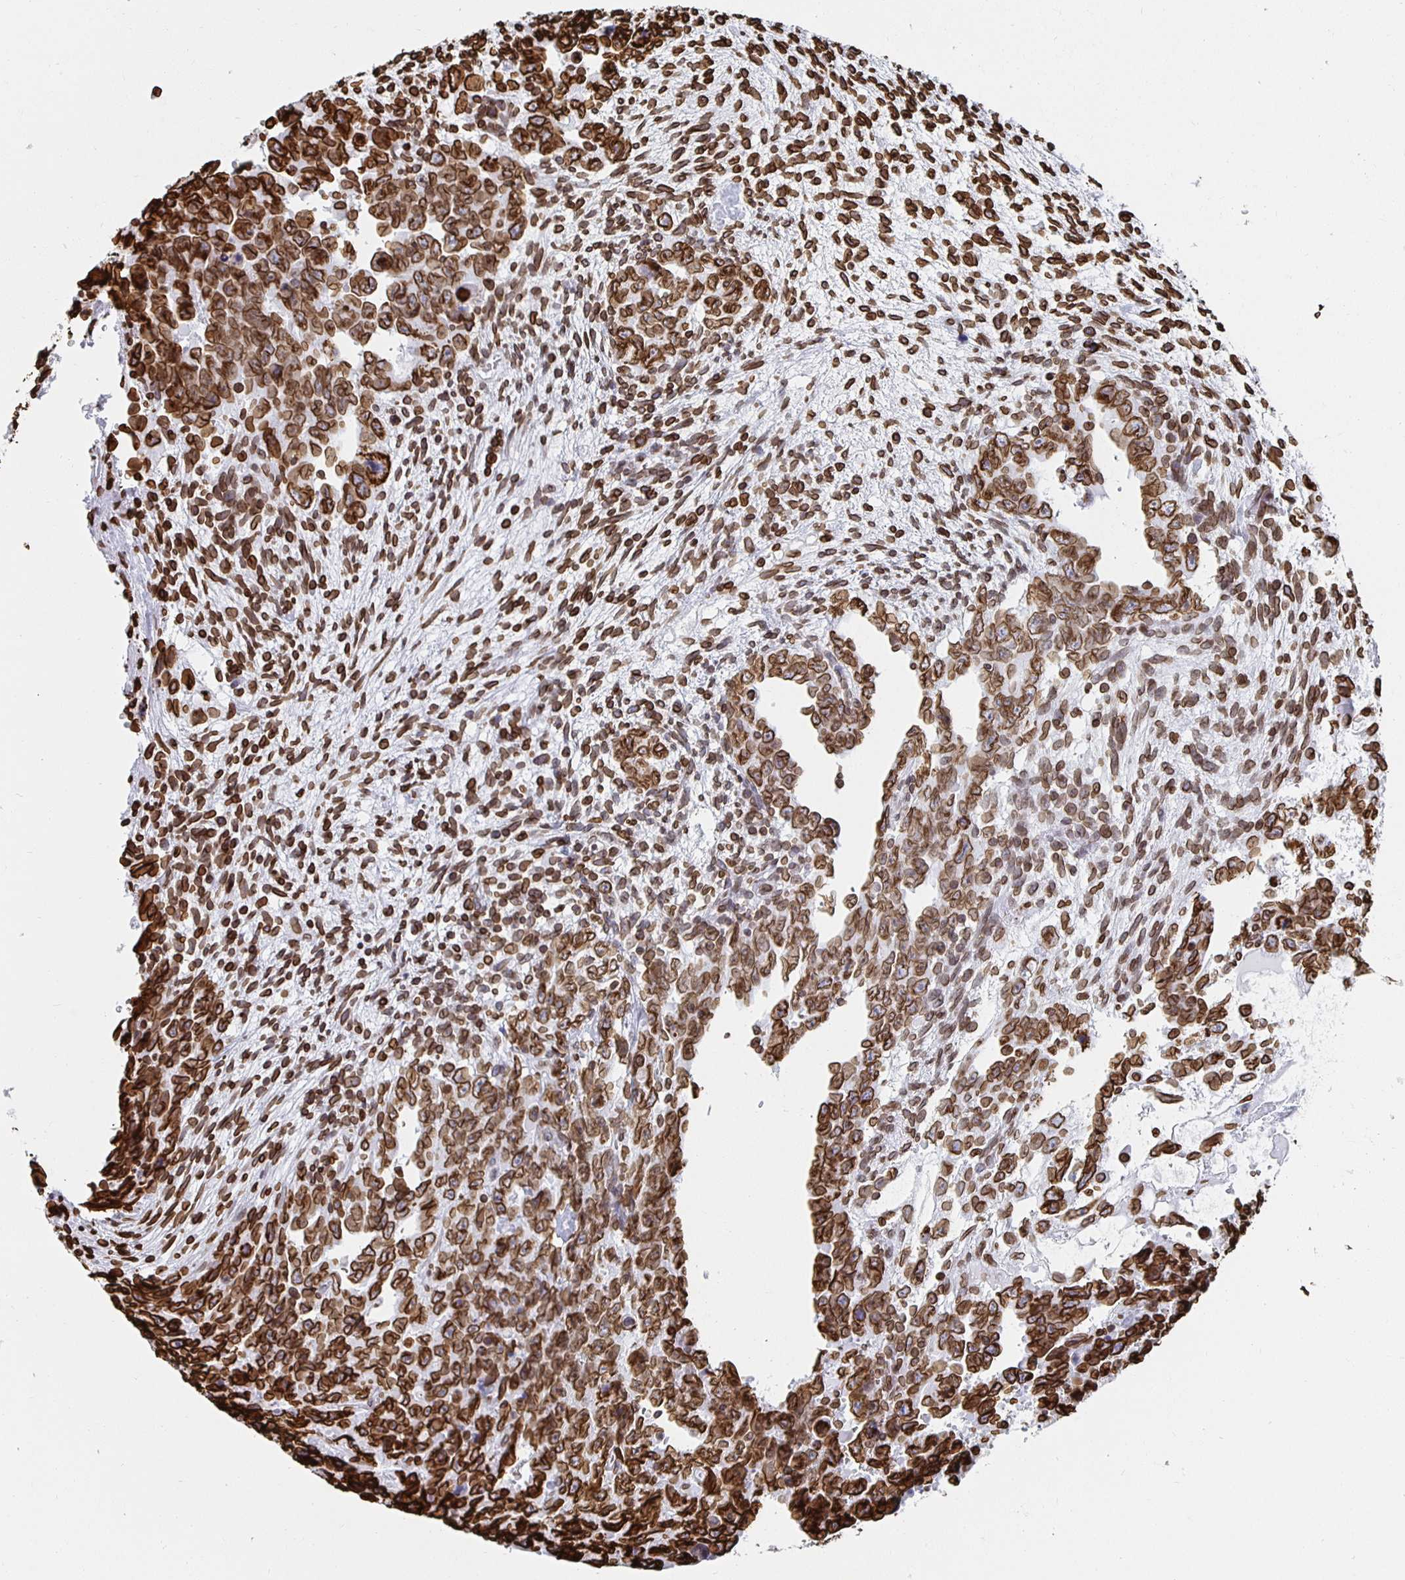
{"staining": {"intensity": "strong", "quantity": ">75%", "location": "cytoplasmic/membranous,nuclear"}, "tissue": "testis cancer", "cell_type": "Tumor cells", "image_type": "cancer", "snomed": [{"axis": "morphology", "description": "Carcinoma, Embryonal, NOS"}, {"axis": "topography", "description": "Testis"}], "caption": "IHC photomicrograph of testis embryonal carcinoma stained for a protein (brown), which reveals high levels of strong cytoplasmic/membranous and nuclear staining in approximately >75% of tumor cells.", "gene": "LMNB1", "patient": {"sex": "male", "age": 24}}